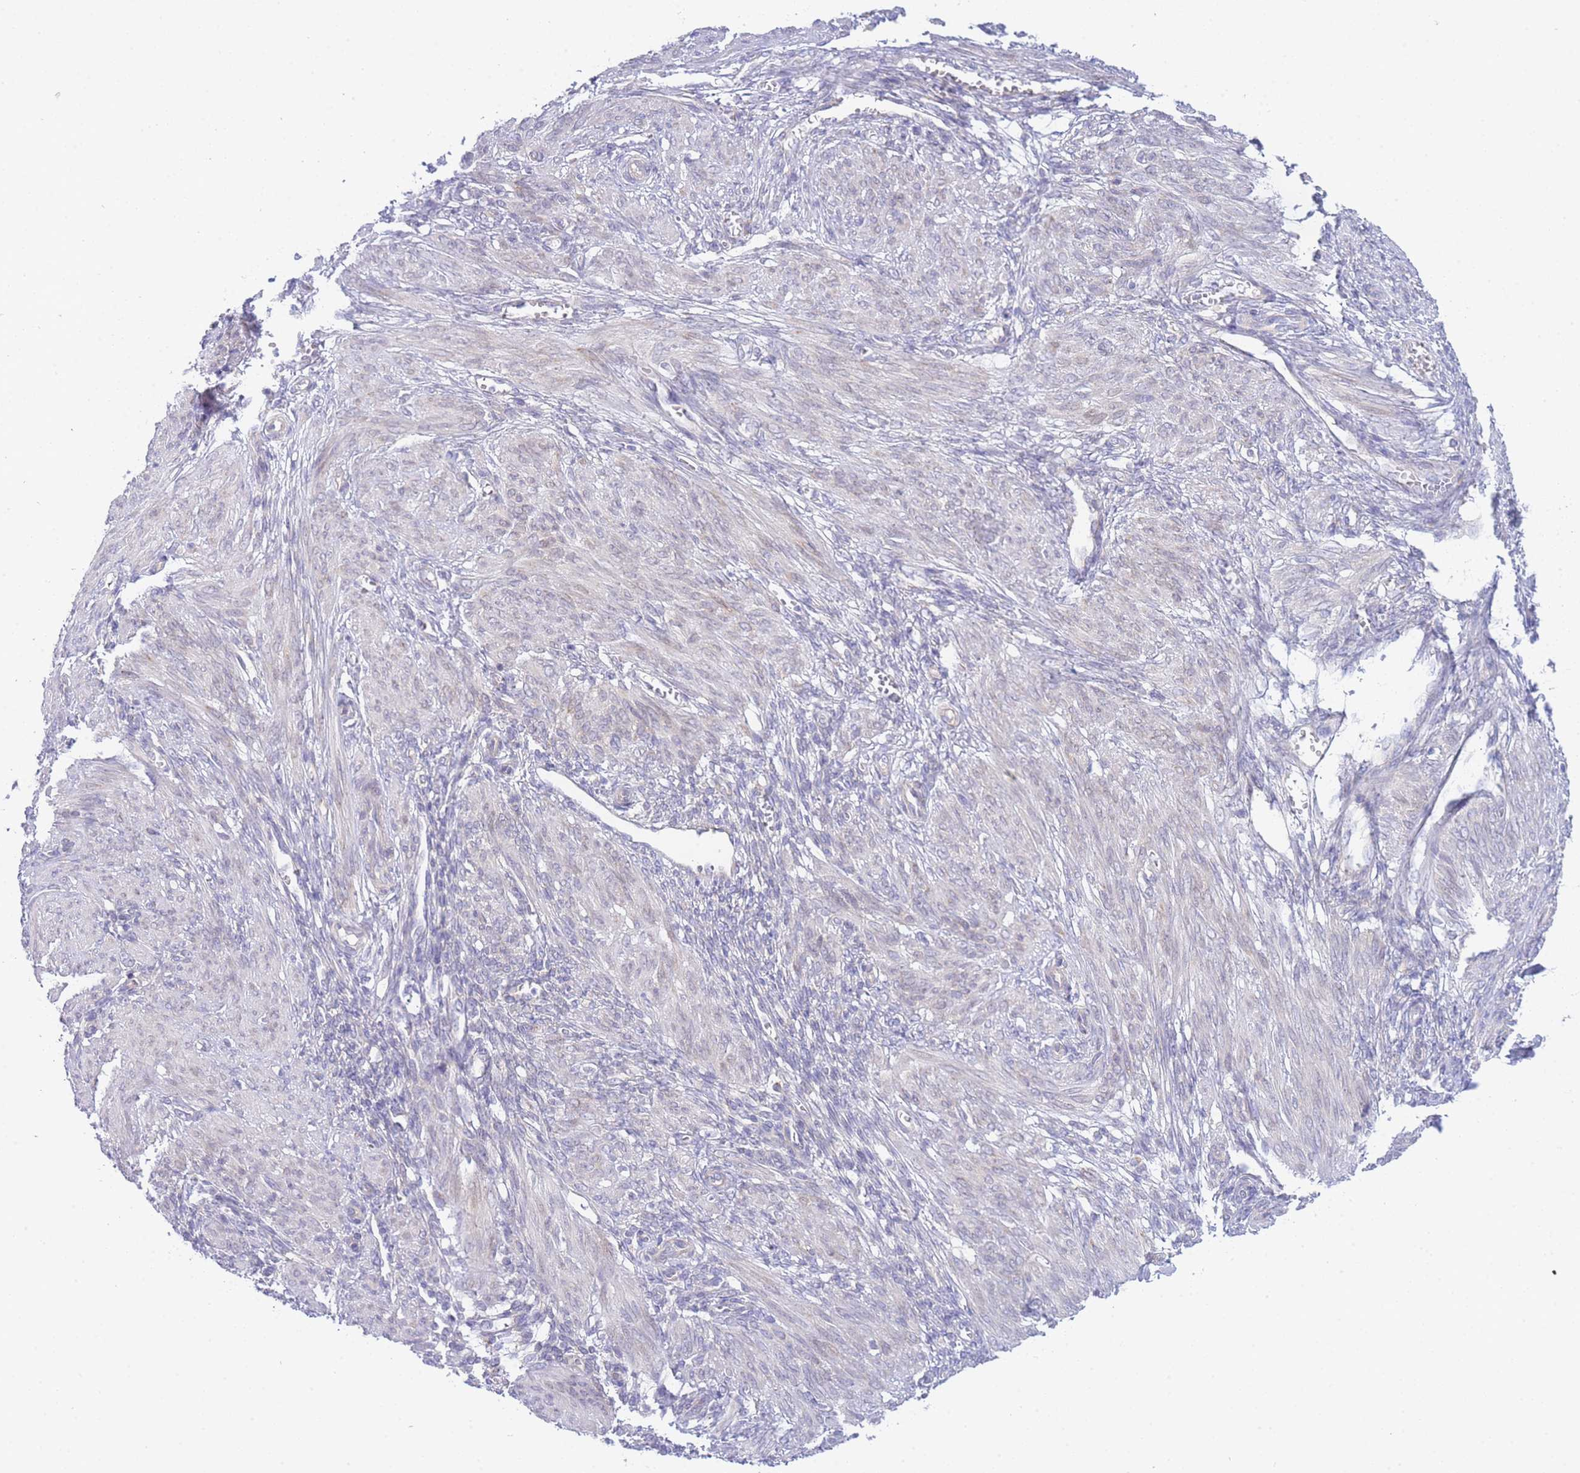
{"staining": {"intensity": "negative", "quantity": "none", "location": "none"}, "tissue": "smooth muscle", "cell_type": "Smooth muscle cells", "image_type": "normal", "snomed": [{"axis": "morphology", "description": "Normal tissue, NOS"}, {"axis": "topography", "description": "Smooth muscle"}], "caption": "Immunohistochemical staining of benign smooth muscle displays no significant expression in smooth muscle cells.", "gene": "ZNF510", "patient": {"sex": "female", "age": 39}}